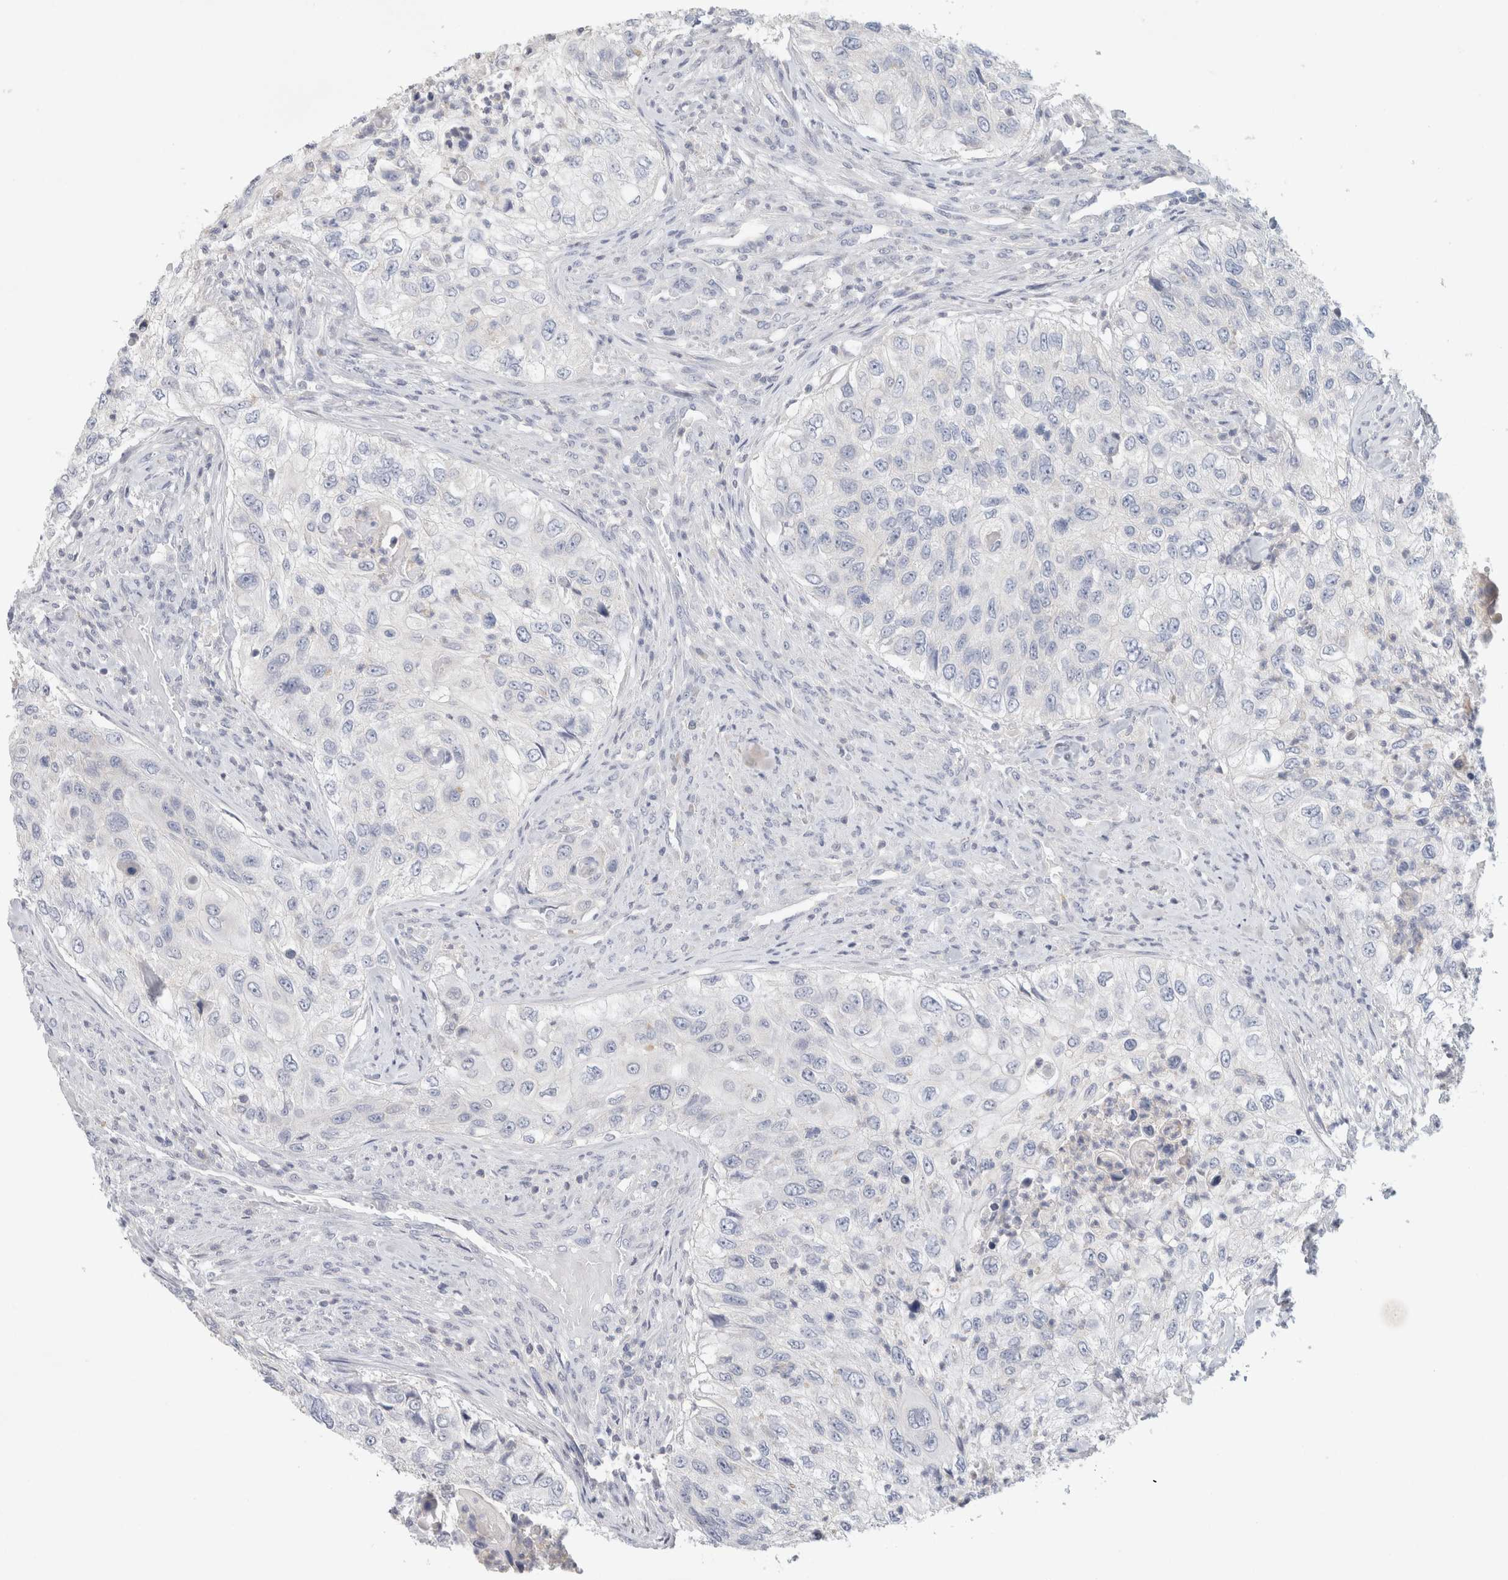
{"staining": {"intensity": "negative", "quantity": "none", "location": "none"}, "tissue": "urothelial cancer", "cell_type": "Tumor cells", "image_type": "cancer", "snomed": [{"axis": "morphology", "description": "Urothelial carcinoma, High grade"}, {"axis": "topography", "description": "Urinary bladder"}], "caption": "Tumor cells are negative for protein expression in human urothelial cancer. (Immunohistochemistry, brightfield microscopy, high magnification).", "gene": "MPP2", "patient": {"sex": "female", "age": 60}}